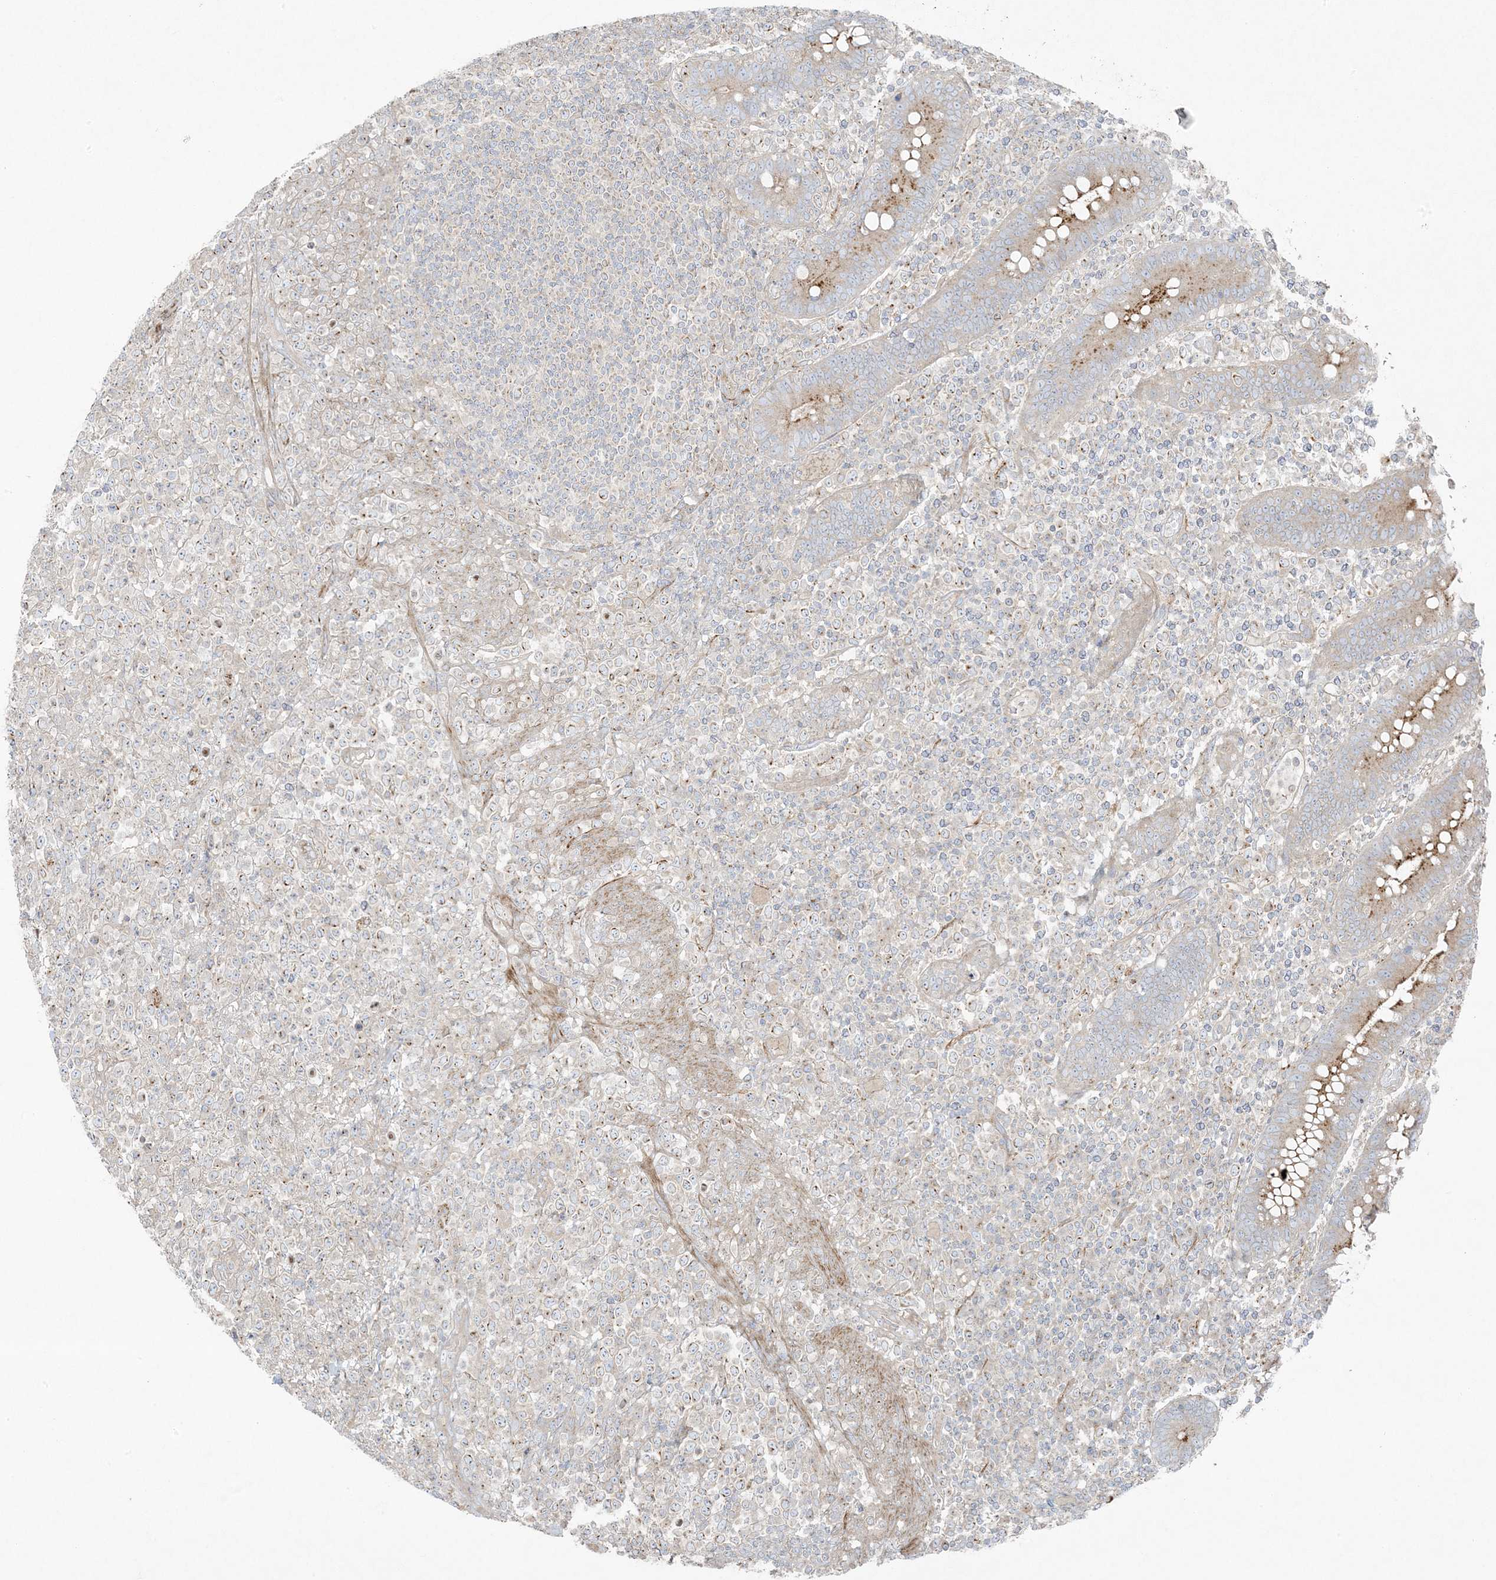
{"staining": {"intensity": "moderate", "quantity": "25%-75%", "location": "cytoplasmic/membranous"}, "tissue": "lymphoma", "cell_type": "Tumor cells", "image_type": "cancer", "snomed": [{"axis": "morphology", "description": "Malignant lymphoma, non-Hodgkin's type, High grade"}, {"axis": "topography", "description": "Colon"}], "caption": "Tumor cells display moderate cytoplasmic/membranous positivity in approximately 25%-75% of cells in lymphoma.", "gene": "PIK3R4", "patient": {"sex": "female", "age": 53}}